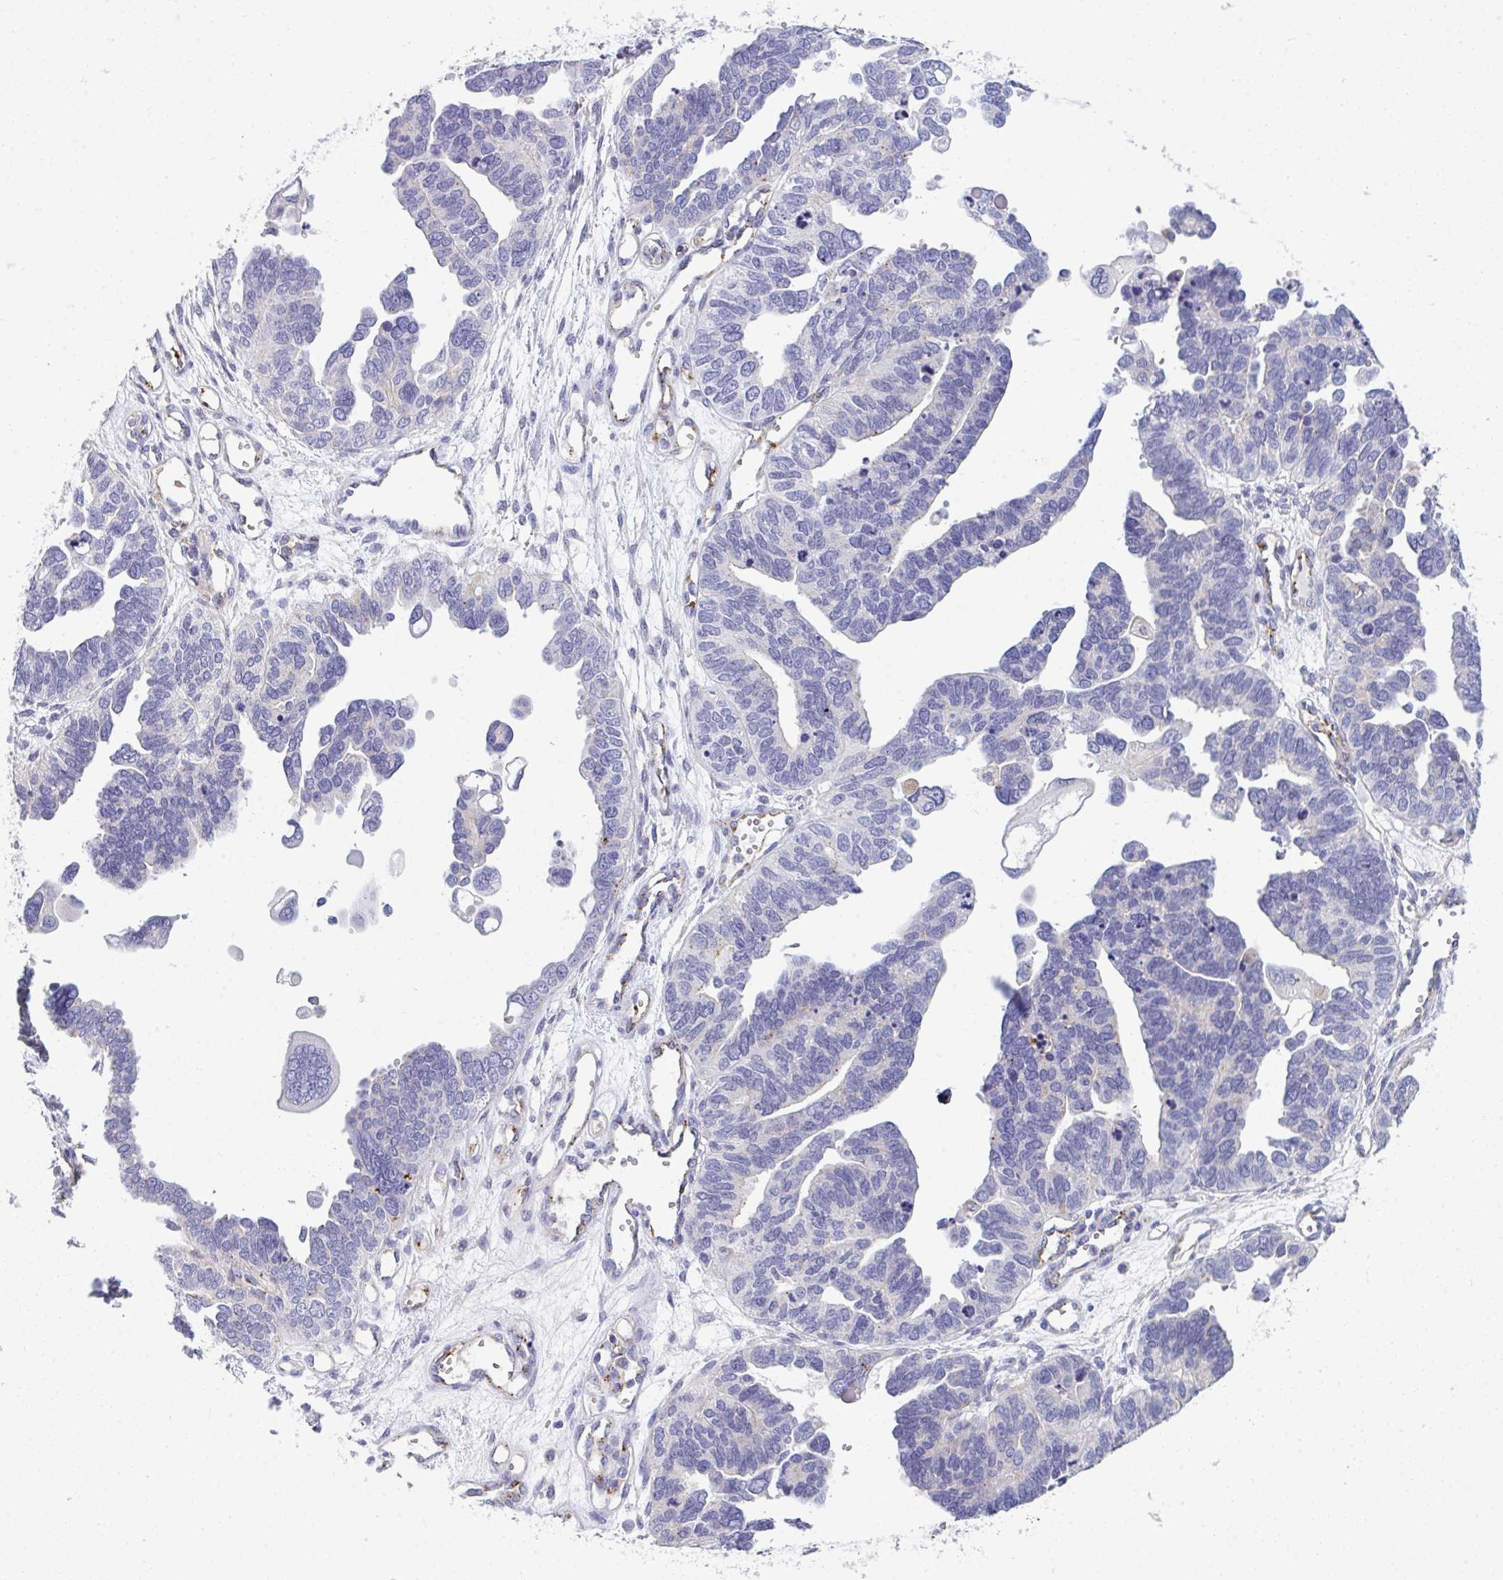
{"staining": {"intensity": "negative", "quantity": "none", "location": "none"}, "tissue": "ovarian cancer", "cell_type": "Tumor cells", "image_type": "cancer", "snomed": [{"axis": "morphology", "description": "Cystadenocarcinoma, serous, NOS"}, {"axis": "topography", "description": "Ovary"}], "caption": "This is an immunohistochemistry (IHC) histopathology image of human ovarian serous cystadenocarcinoma. There is no staining in tumor cells.", "gene": "TOR1AIP2", "patient": {"sex": "female", "age": 51}}